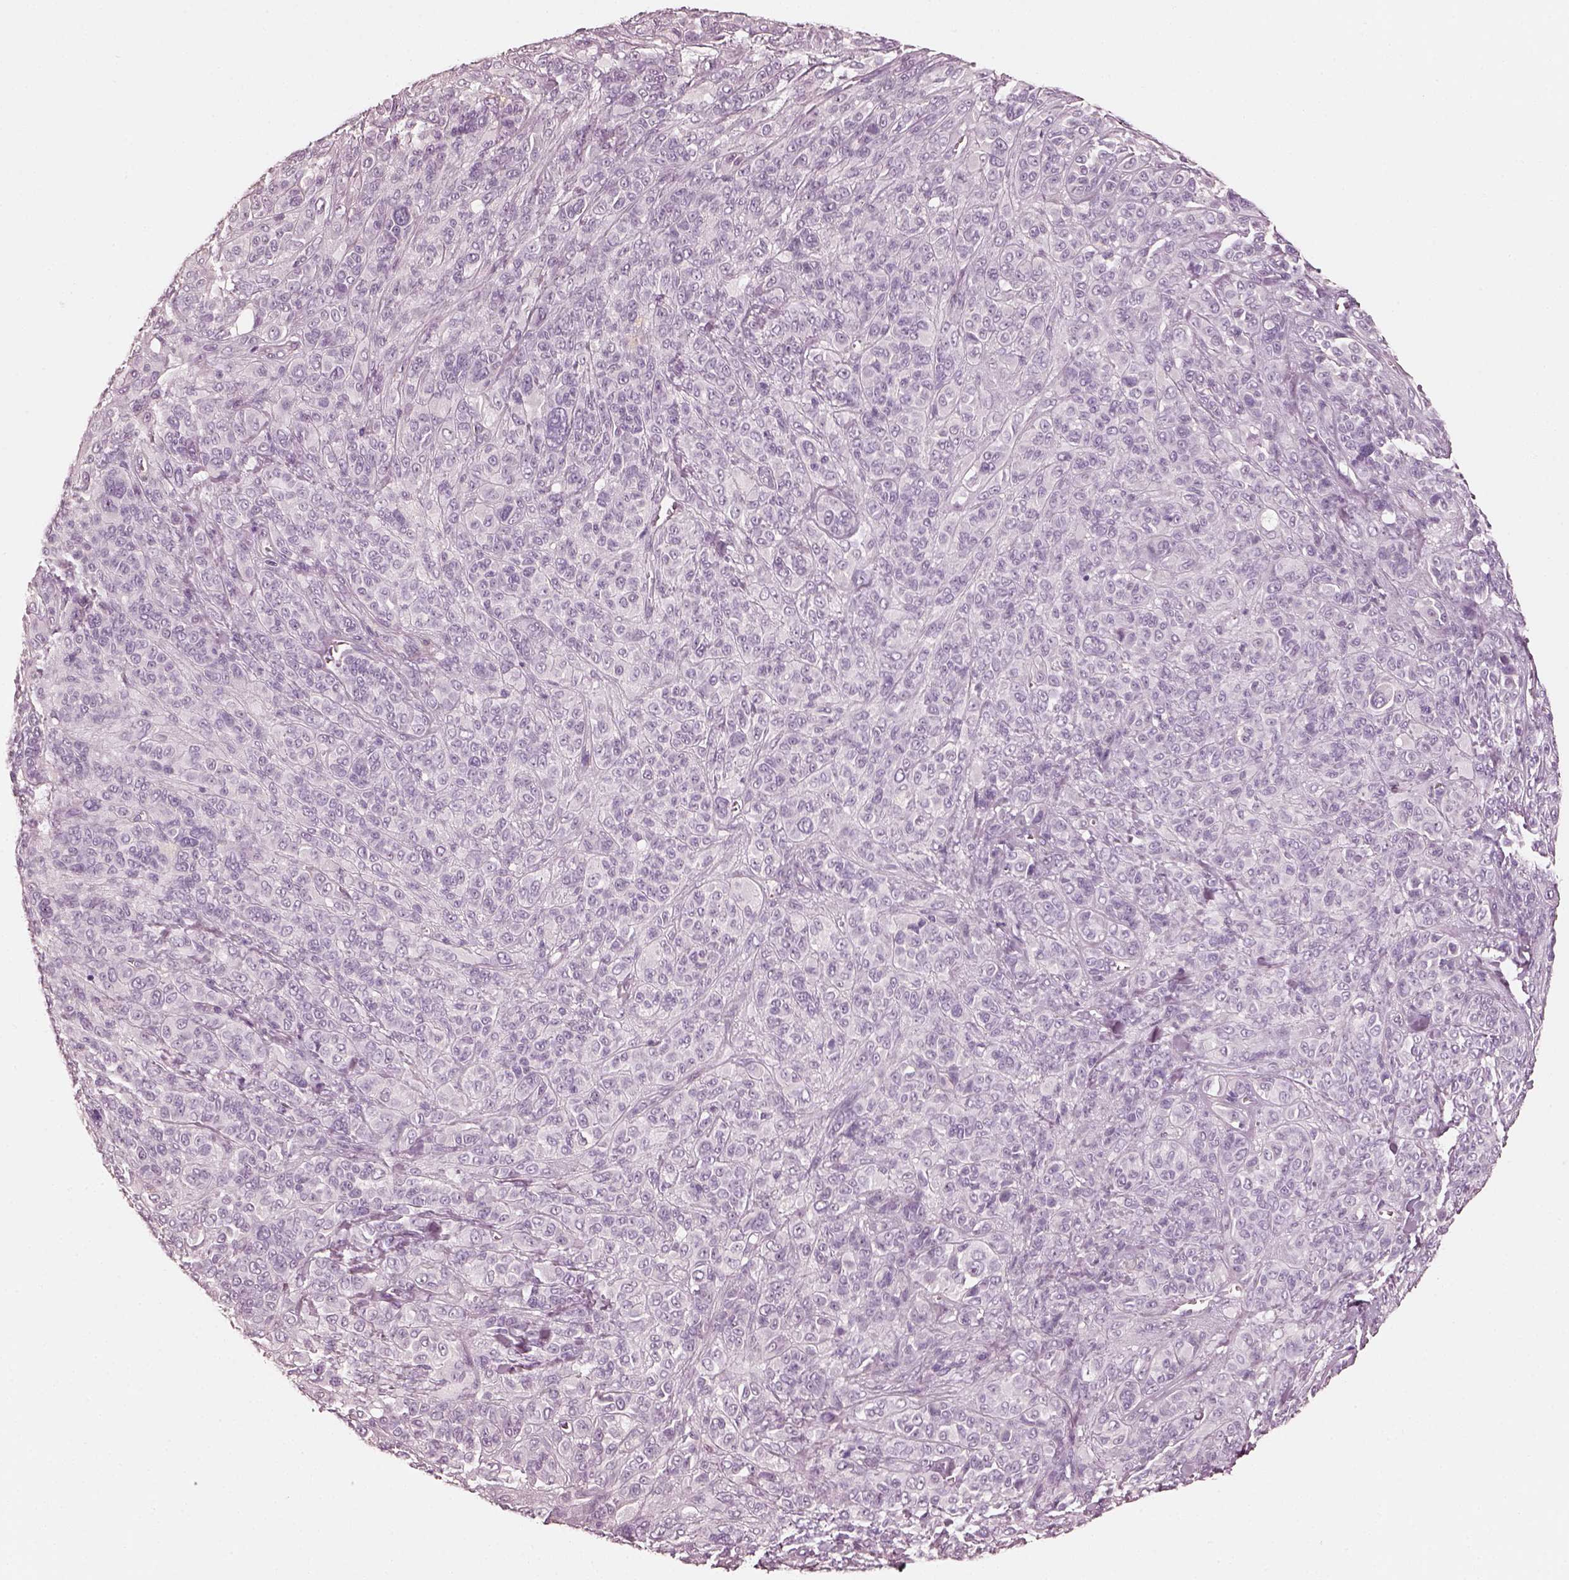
{"staining": {"intensity": "negative", "quantity": "none", "location": "none"}, "tissue": "melanoma", "cell_type": "Tumor cells", "image_type": "cancer", "snomed": [{"axis": "morphology", "description": "Malignant melanoma, NOS"}, {"axis": "topography", "description": "Skin"}], "caption": "There is no significant staining in tumor cells of melanoma. (Immunohistochemistry (ihc), brightfield microscopy, high magnification).", "gene": "RS1", "patient": {"sex": "female", "age": 87}}